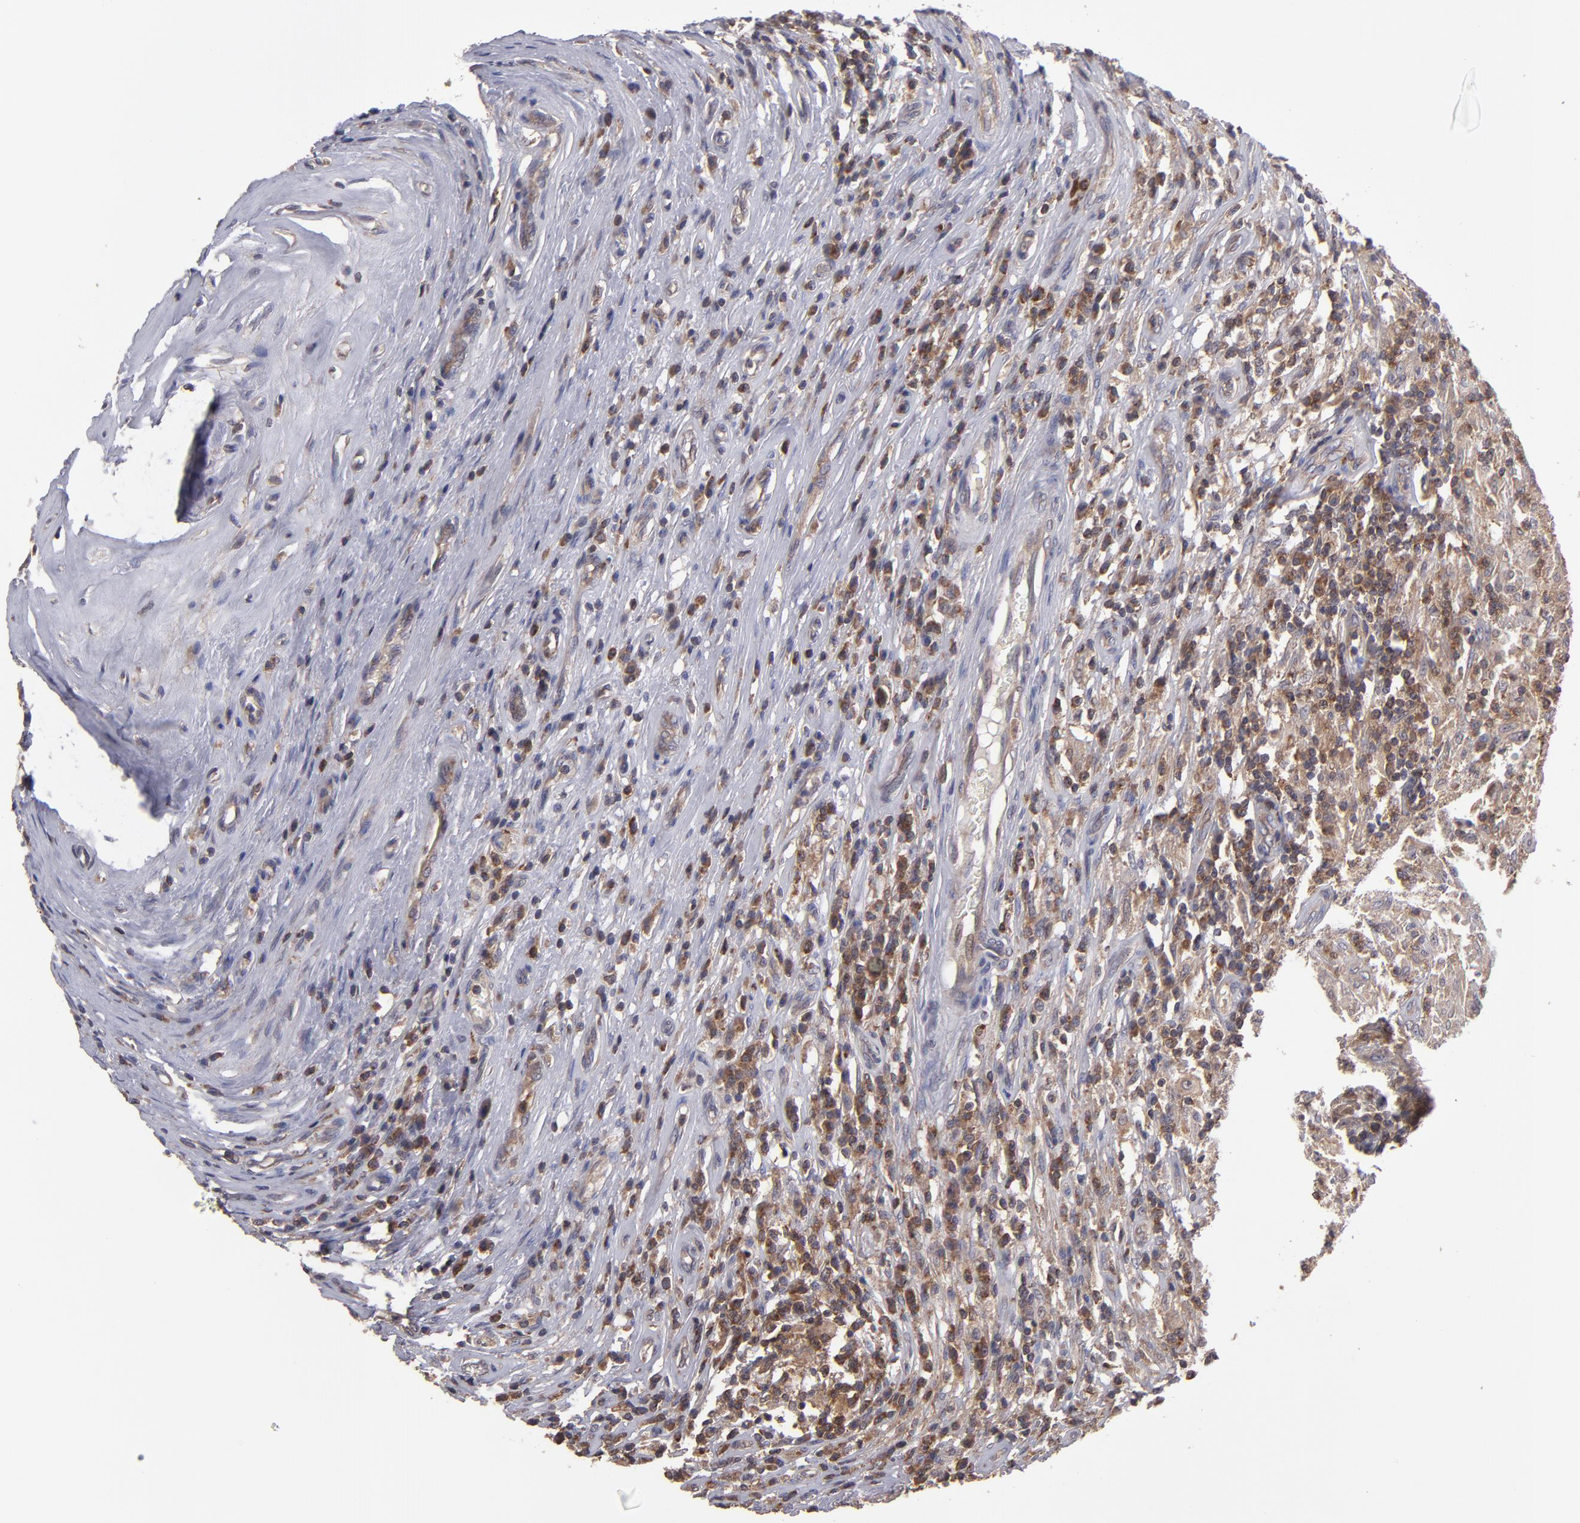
{"staining": {"intensity": "moderate", "quantity": ">75%", "location": "cytoplasmic/membranous"}, "tissue": "testis cancer", "cell_type": "Tumor cells", "image_type": "cancer", "snomed": [{"axis": "morphology", "description": "Seminoma, NOS"}, {"axis": "topography", "description": "Testis"}], "caption": "Human seminoma (testis) stained with a protein marker exhibits moderate staining in tumor cells.", "gene": "NF2", "patient": {"sex": "male", "age": 34}}